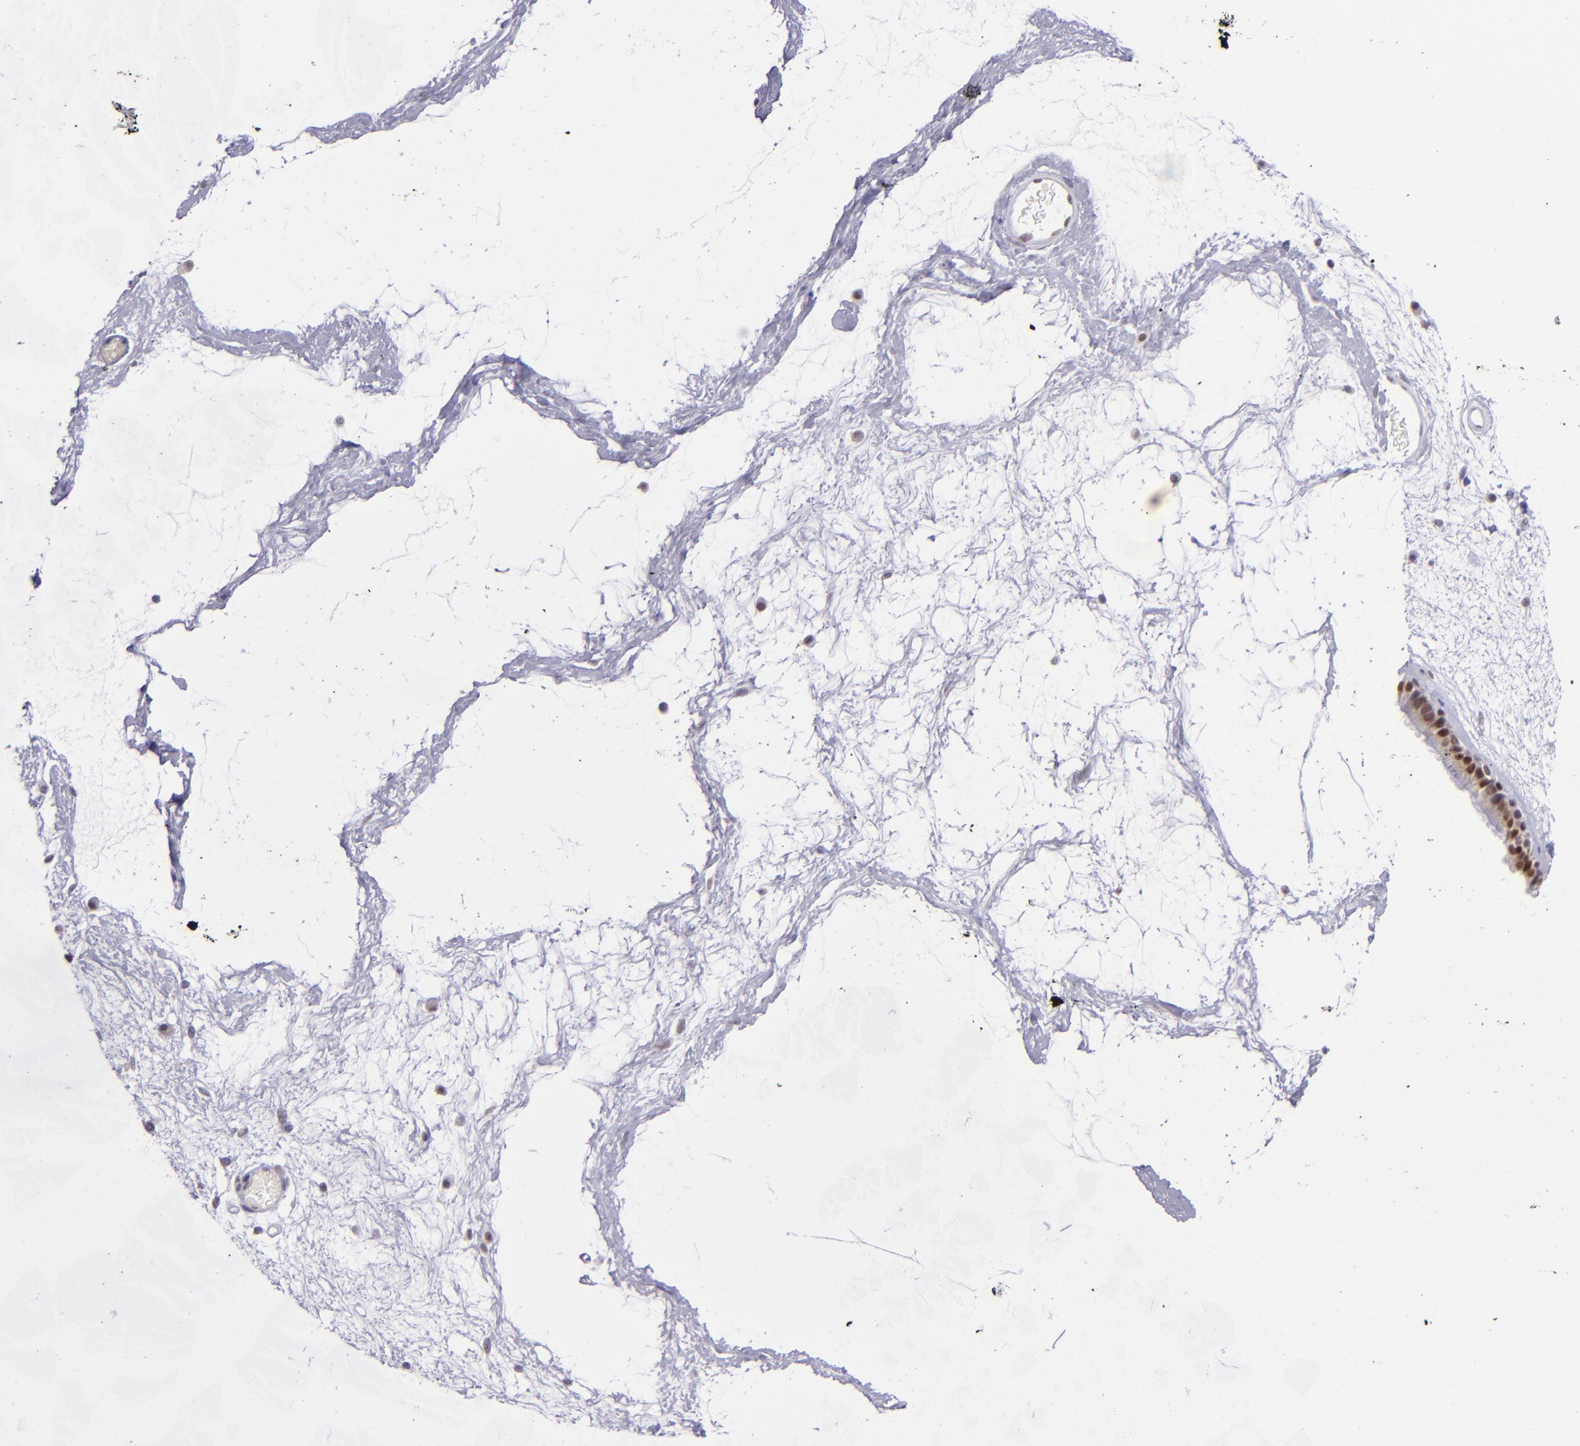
{"staining": {"intensity": "moderate", "quantity": ">75%", "location": "cytoplasmic/membranous,nuclear"}, "tissue": "nasopharynx", "cell_type": "Respiratory epithelial cells", "image_type": "normal", "snomed": [{"axis": "morphology", "description": "Normal tissue, NOS"}, {"axis": "morphology", "description": "Inflammation, NOS"}, {"axis": "topography", "description": "Nasopharynx"}], "caption": "About >75% of respiratory epithelial cells in normal nasopharynx show moderate cytoplasmic/membranous,nuclear protein expression as visualized by brown immunohistochemical staining.", "gene": "BAG1", "patient": {"sex": "male", "age": 48}}